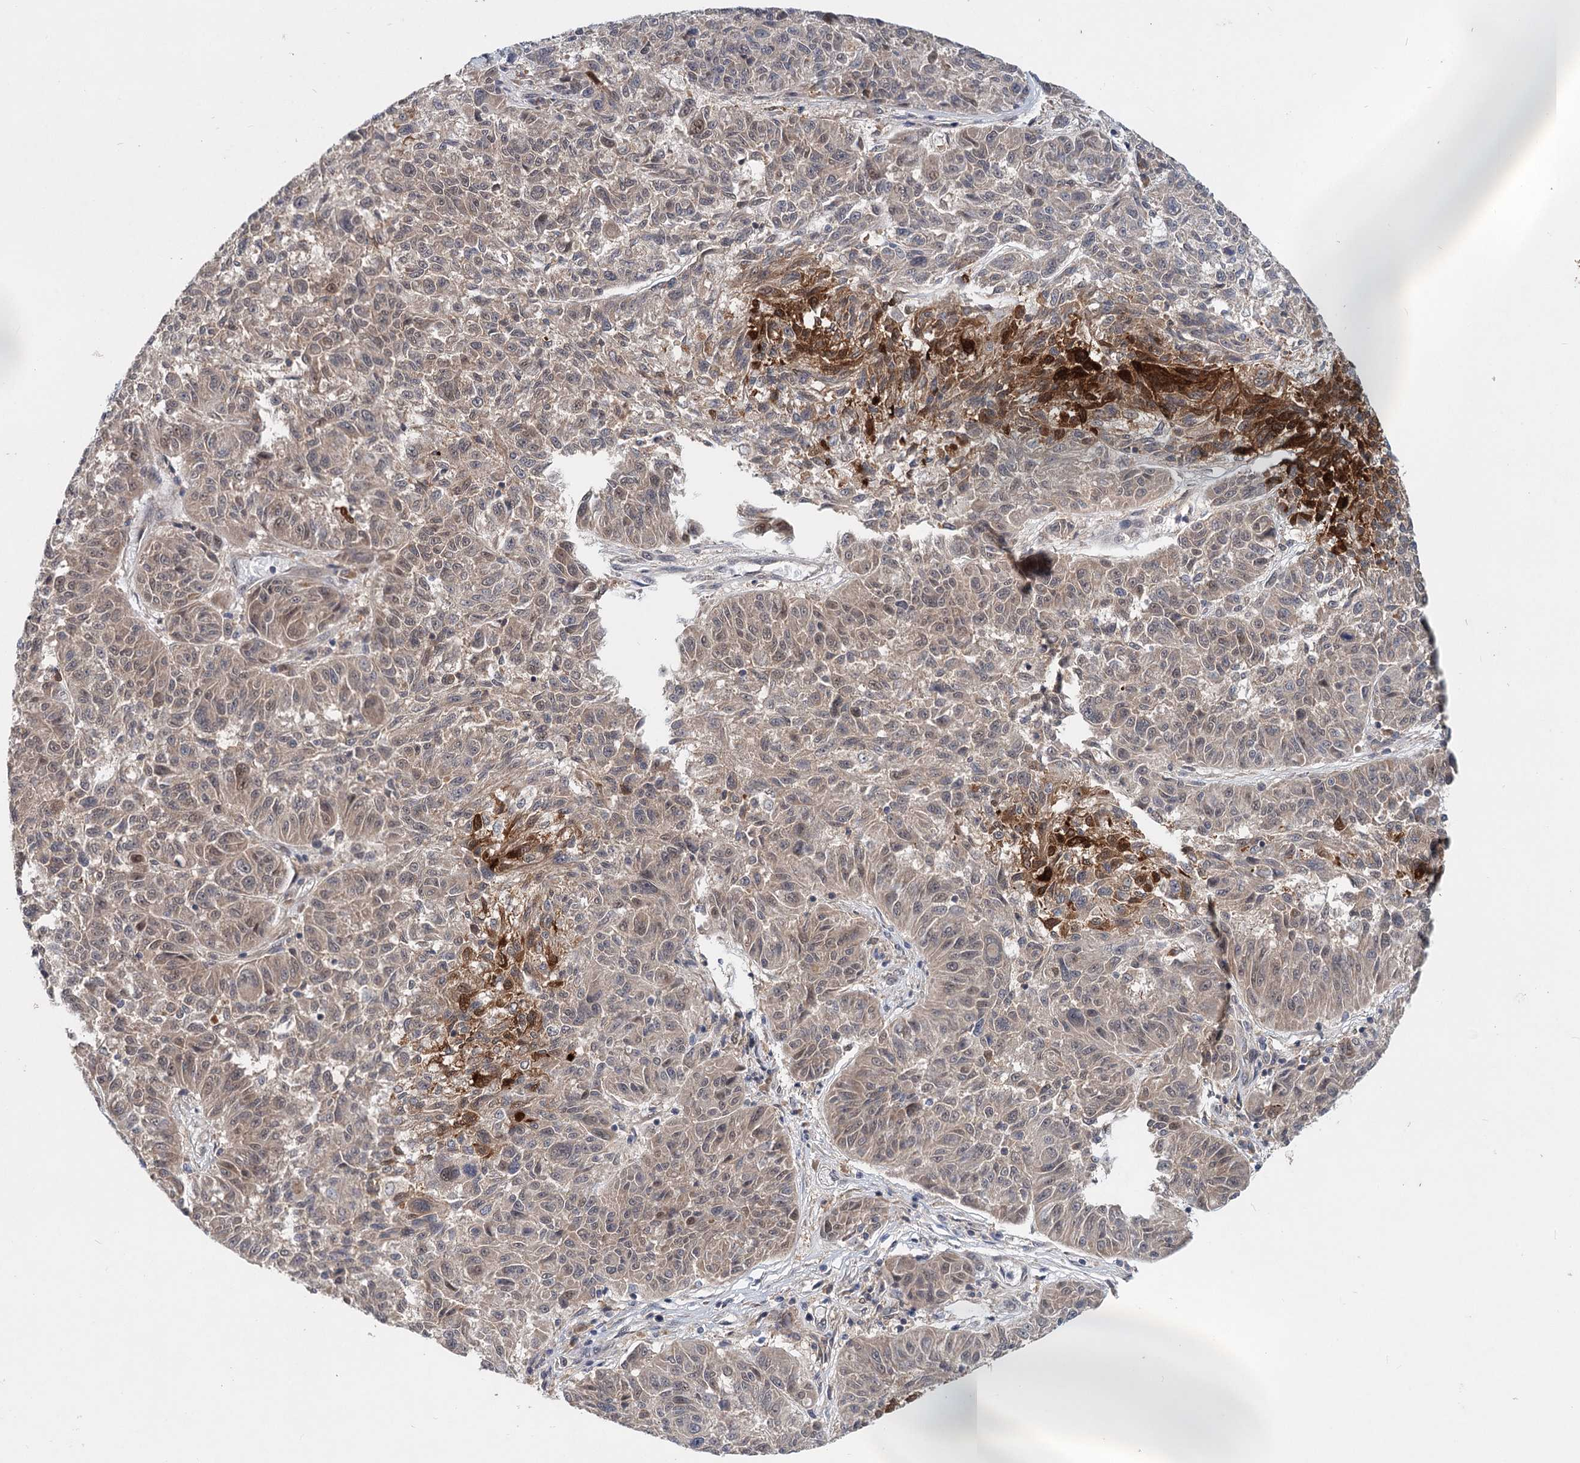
{"staining": {"intensity": "weak", "quantity": ">75%", "location": "cytoplasmic/membranous,nuclear"}, "tissue": "melanoma", "cell_type": "Tumor cells", "image_type": "cancer", "snomed": [{"axis": "morphology", "description": "Malignant melanoma, NOS"}, {"axis": "topography", "description": "Skin"}], "caption": "DAB (3,3'-diaminobenzidine) immunohistochemical staining of human melanoma displays weak cytoplasmic/membranous and nuclear protein positivity in about >75% of tumor cells.", "gene": "AP3B1", "patient": {"sex": "male", "age": 53}}